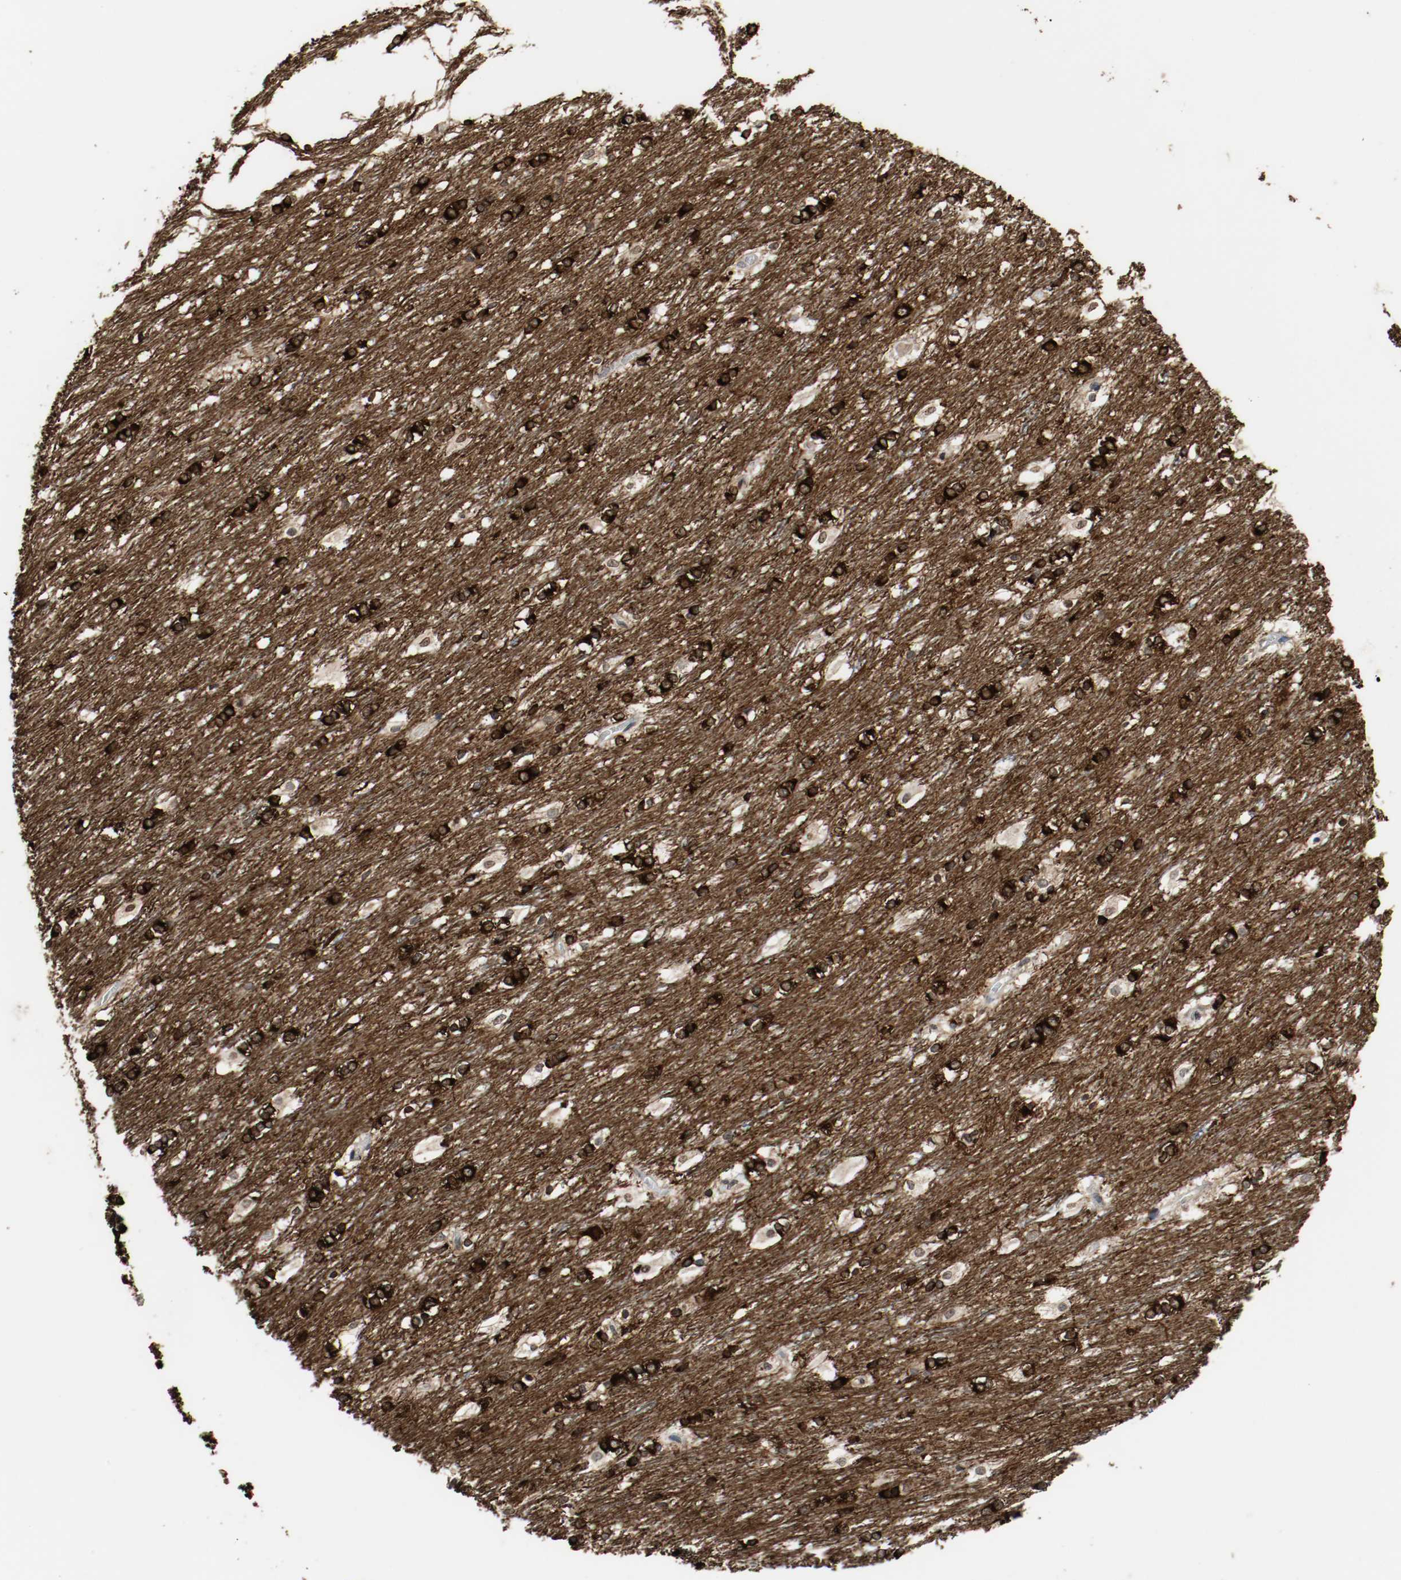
{"staining": {"intensity": "strong", "quantity": ">75%", "location": "cytoplasmic/membranous"}, "tissue": "caudate", "cell_type": "Glial cells", "image_type": "normal", "snomed": [{"axis": "morphology", "description": "Normal tissue, NOS"}, {"axis": "topography", "description": "Lateral ventricle wall"}], "caption": "DAB (3,3'-diaminobenzidine) immunohistochemical staining of benign human caudate displays strong cytoplasmic/membranous protein expression in approximately >75% of glial cells. Immunohistochemistry (ihc) stains the protein of interest in brown and the nuclei are stained blue.", "gene": "RTN4", "patient": {"sex": "female", "age": 19}}